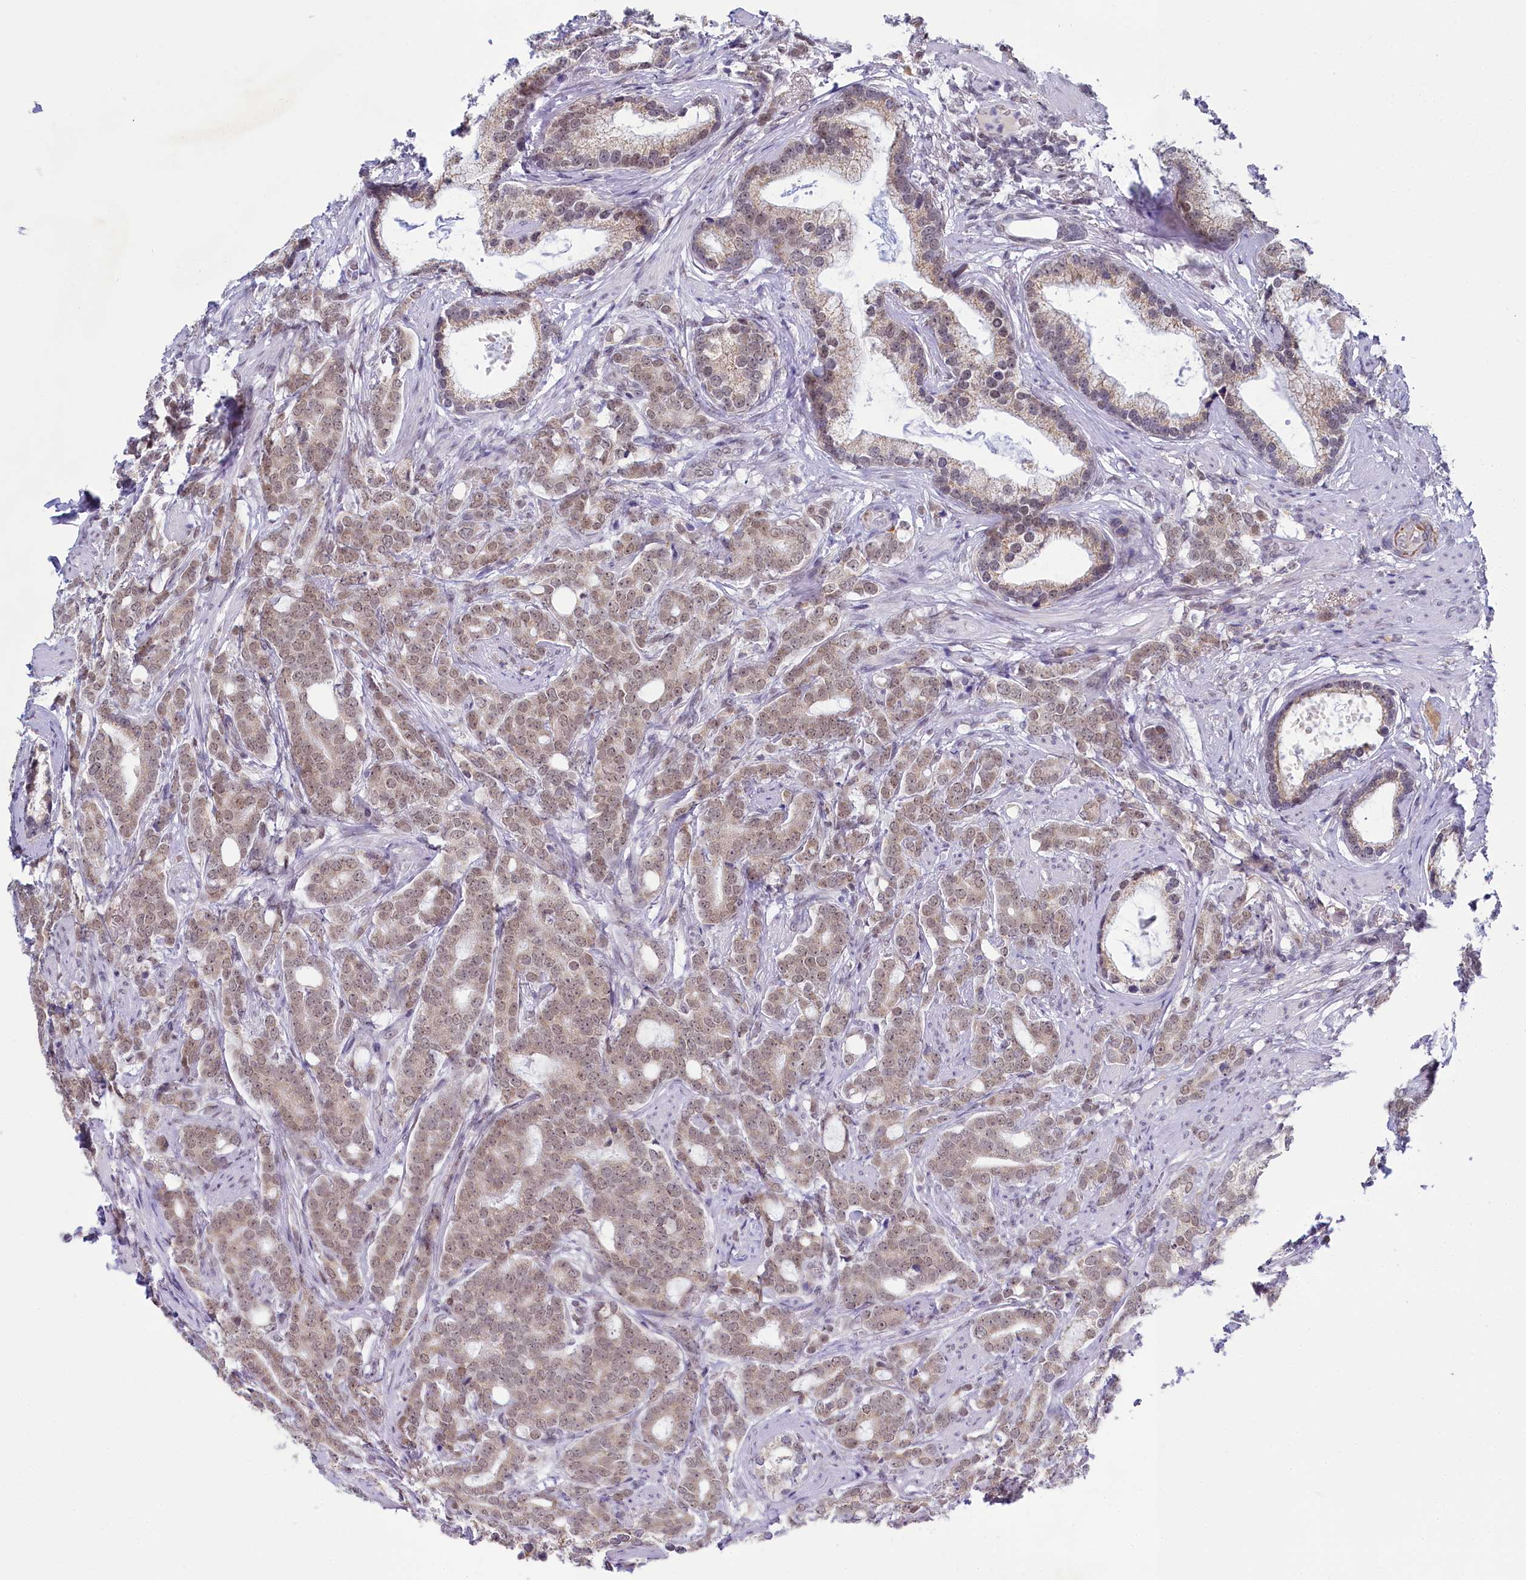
{"staining": {"intensity": "weak", "quantity": ">75%", "location": "nuclear"}, "tissue": "prostate cancer", "cell_type": "Tumor cells", "image_type": "cancer", "snomed": [{"axis": "morphology", "description": "Adenocarcinoma, Low grade"}, {"axis": "topography", "description": "Prostate"}], "caption": "Prostate cancer (low-grade adenocarcinoma) was stained to show a protein in brown. There is low levels of weak nuclear positivity in approximately >75% of tumor cells.", "gene": "PPHLN1", "patient": {"sex": "male", "age": 71}}